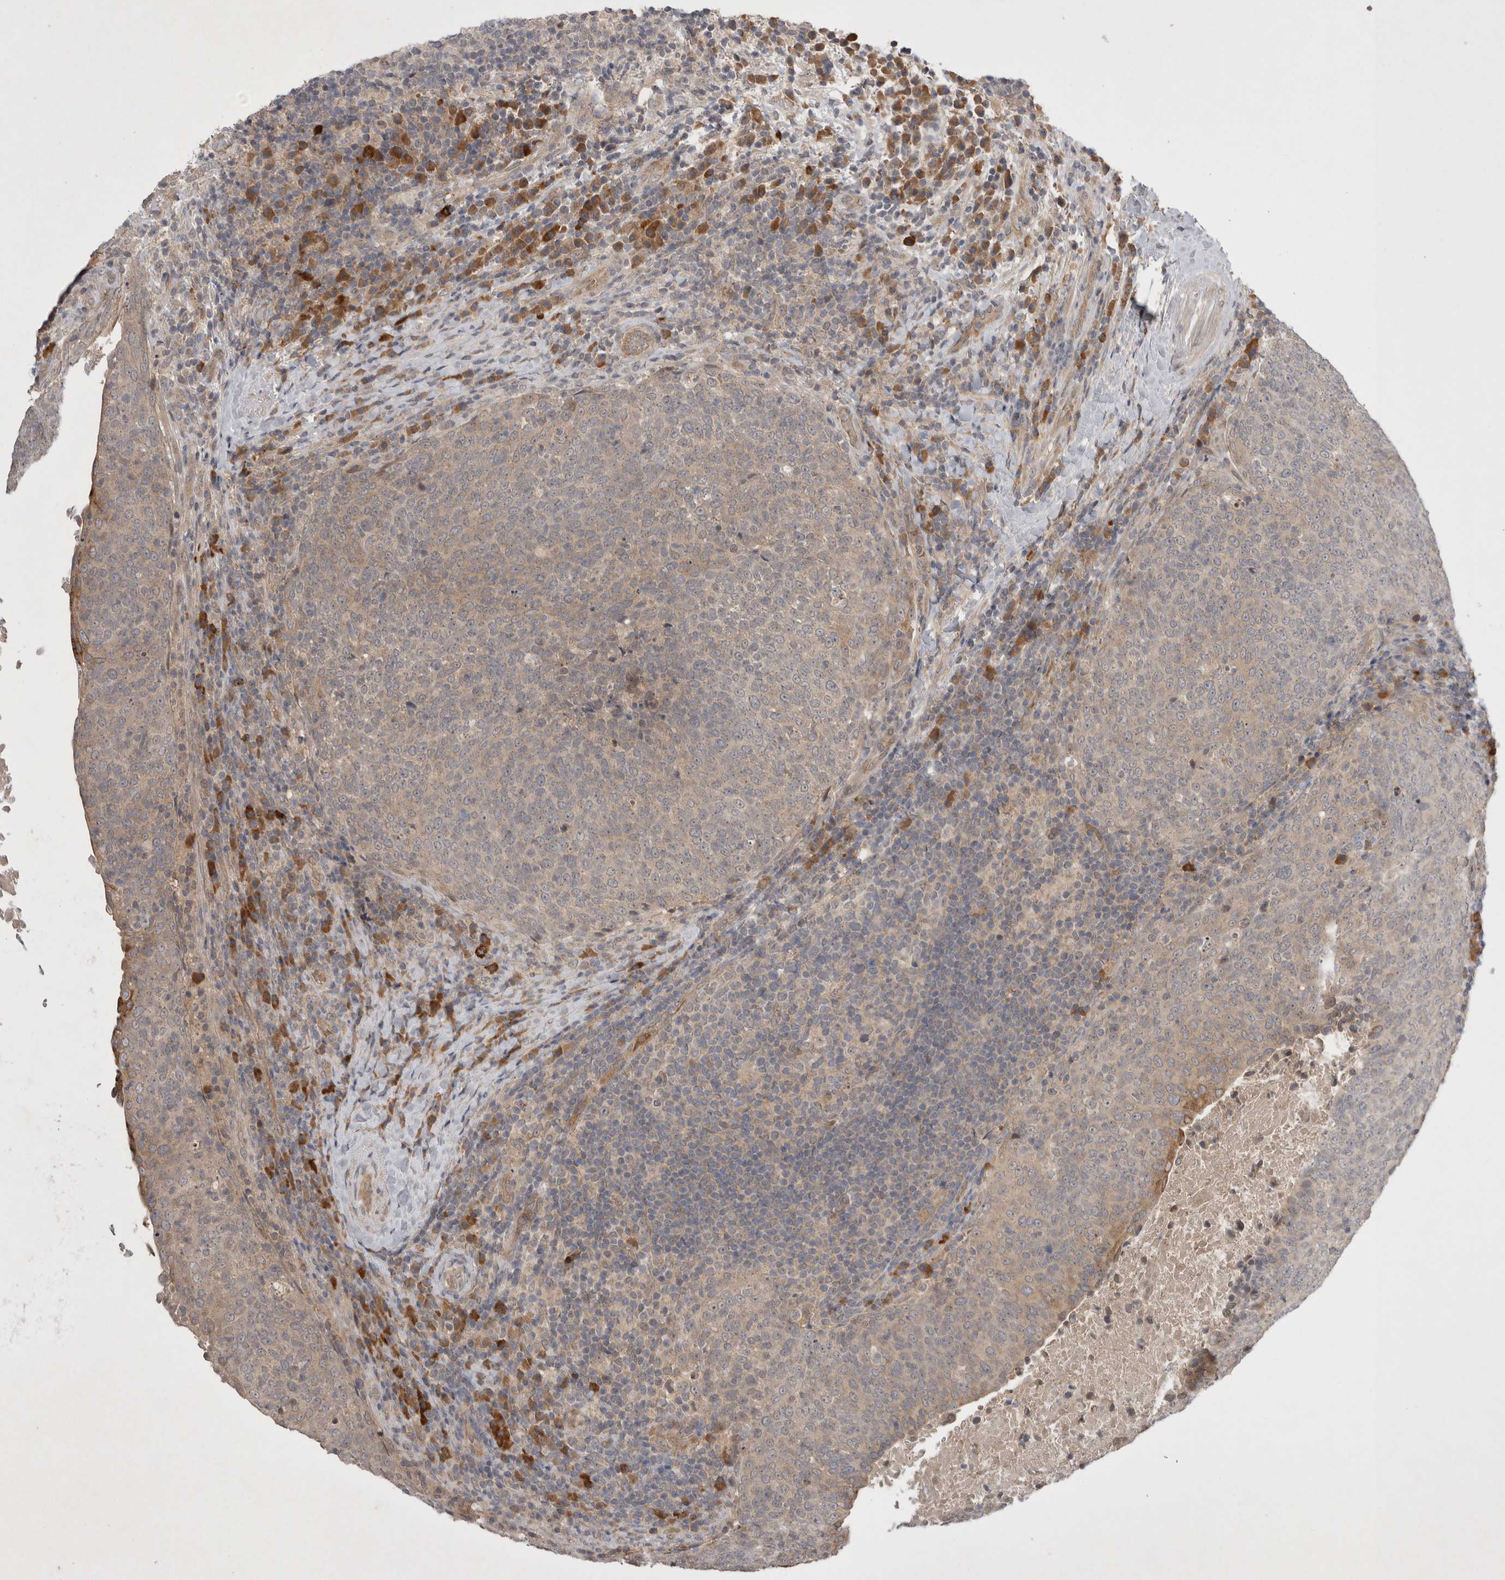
{"staining": {"intensity": "weak", "quantity": ">75%", "location": "cytoplasmic/membranous"}, "tissue": "head and neck cancer", "cell_type": "Tumor cells", "image_type": "cancer", "snomed": [{"axis": "morphology", "description": "Squamous cell carcinoma, NOS"}, {"axis": "morphology", "description": "Squamous cell carcinoma, metastatic, NOS"}, {"axis": "topography", "description": "Lymph node"}, {"axis": "topography", "description": "Head-Neck"}], "caption": "A brown stain highlights weak cytoplasmic/membranous expression of a protein in human head and neck cancer (squamous cell carcinoma) tumor cells. The staining was performed using DAB (3,3'-diaminobenzidine) to visualize the protein expression in brown, while the nuclei were stained in blue with hematoxylin (Magnification: 20x).", "gene": "NRCAM", "patient": {"sex": "male", "age": 62}}